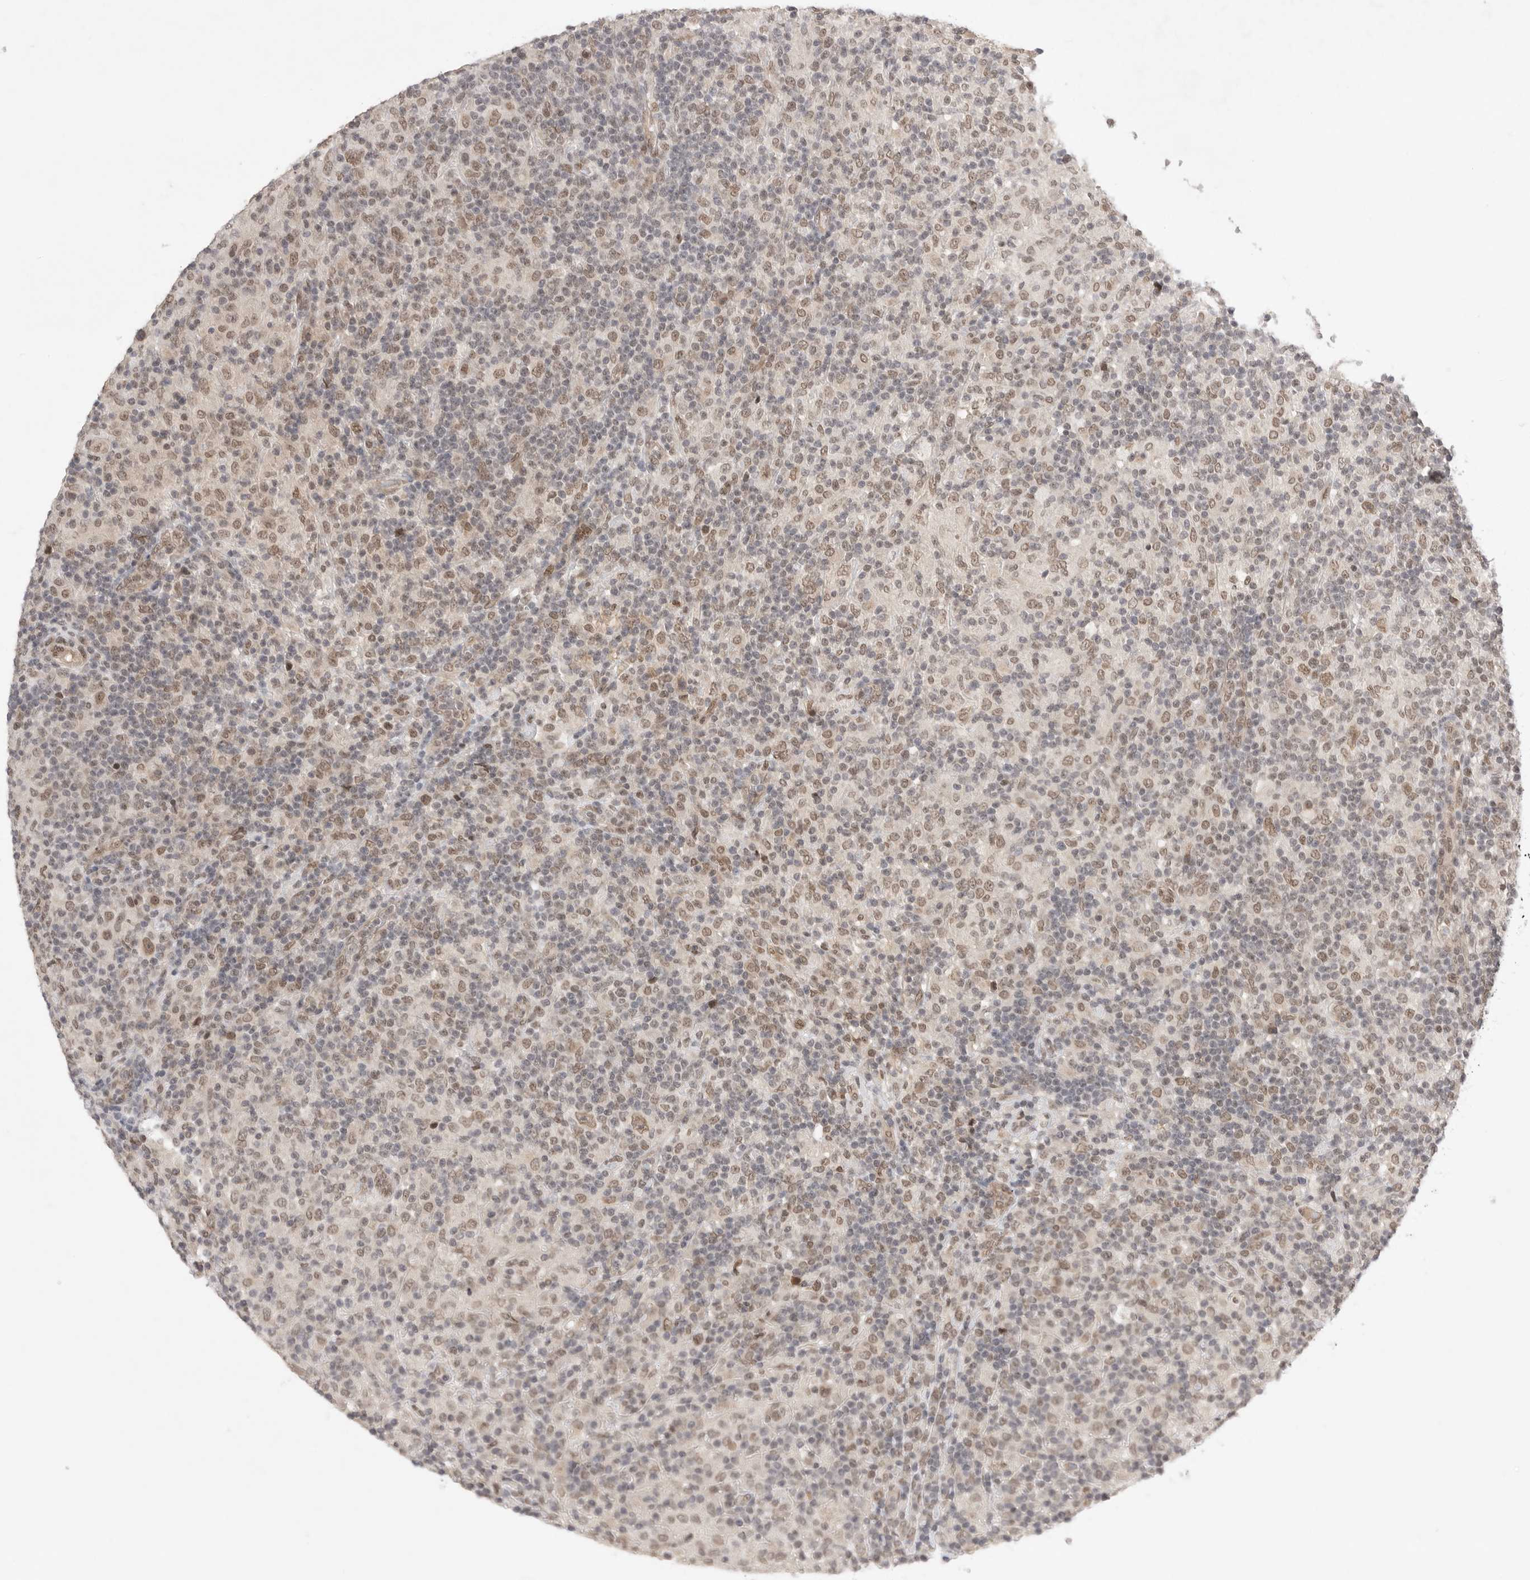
{"staining": {"intensity": "moderate", "quantity": ">75%", "location": "nuclear"}, "tissue": "lymphoma", "cell_type": "Tumor cells", "image_type": "cancer", "snomed": [{"axis": "morphology", "description": "Hodgkin's disease, NOS"}, {"axis": "topography", "description": "Lymph node"}], "caption": "A high-resolution micrograph shows immunohistochemistry (IHC) staining of lymphoma, which exhibits moderate nuclear expression in about >75% of tumor cells.", "gene": "LEMD3", "patient": {"sex": "male", "age": 70}}